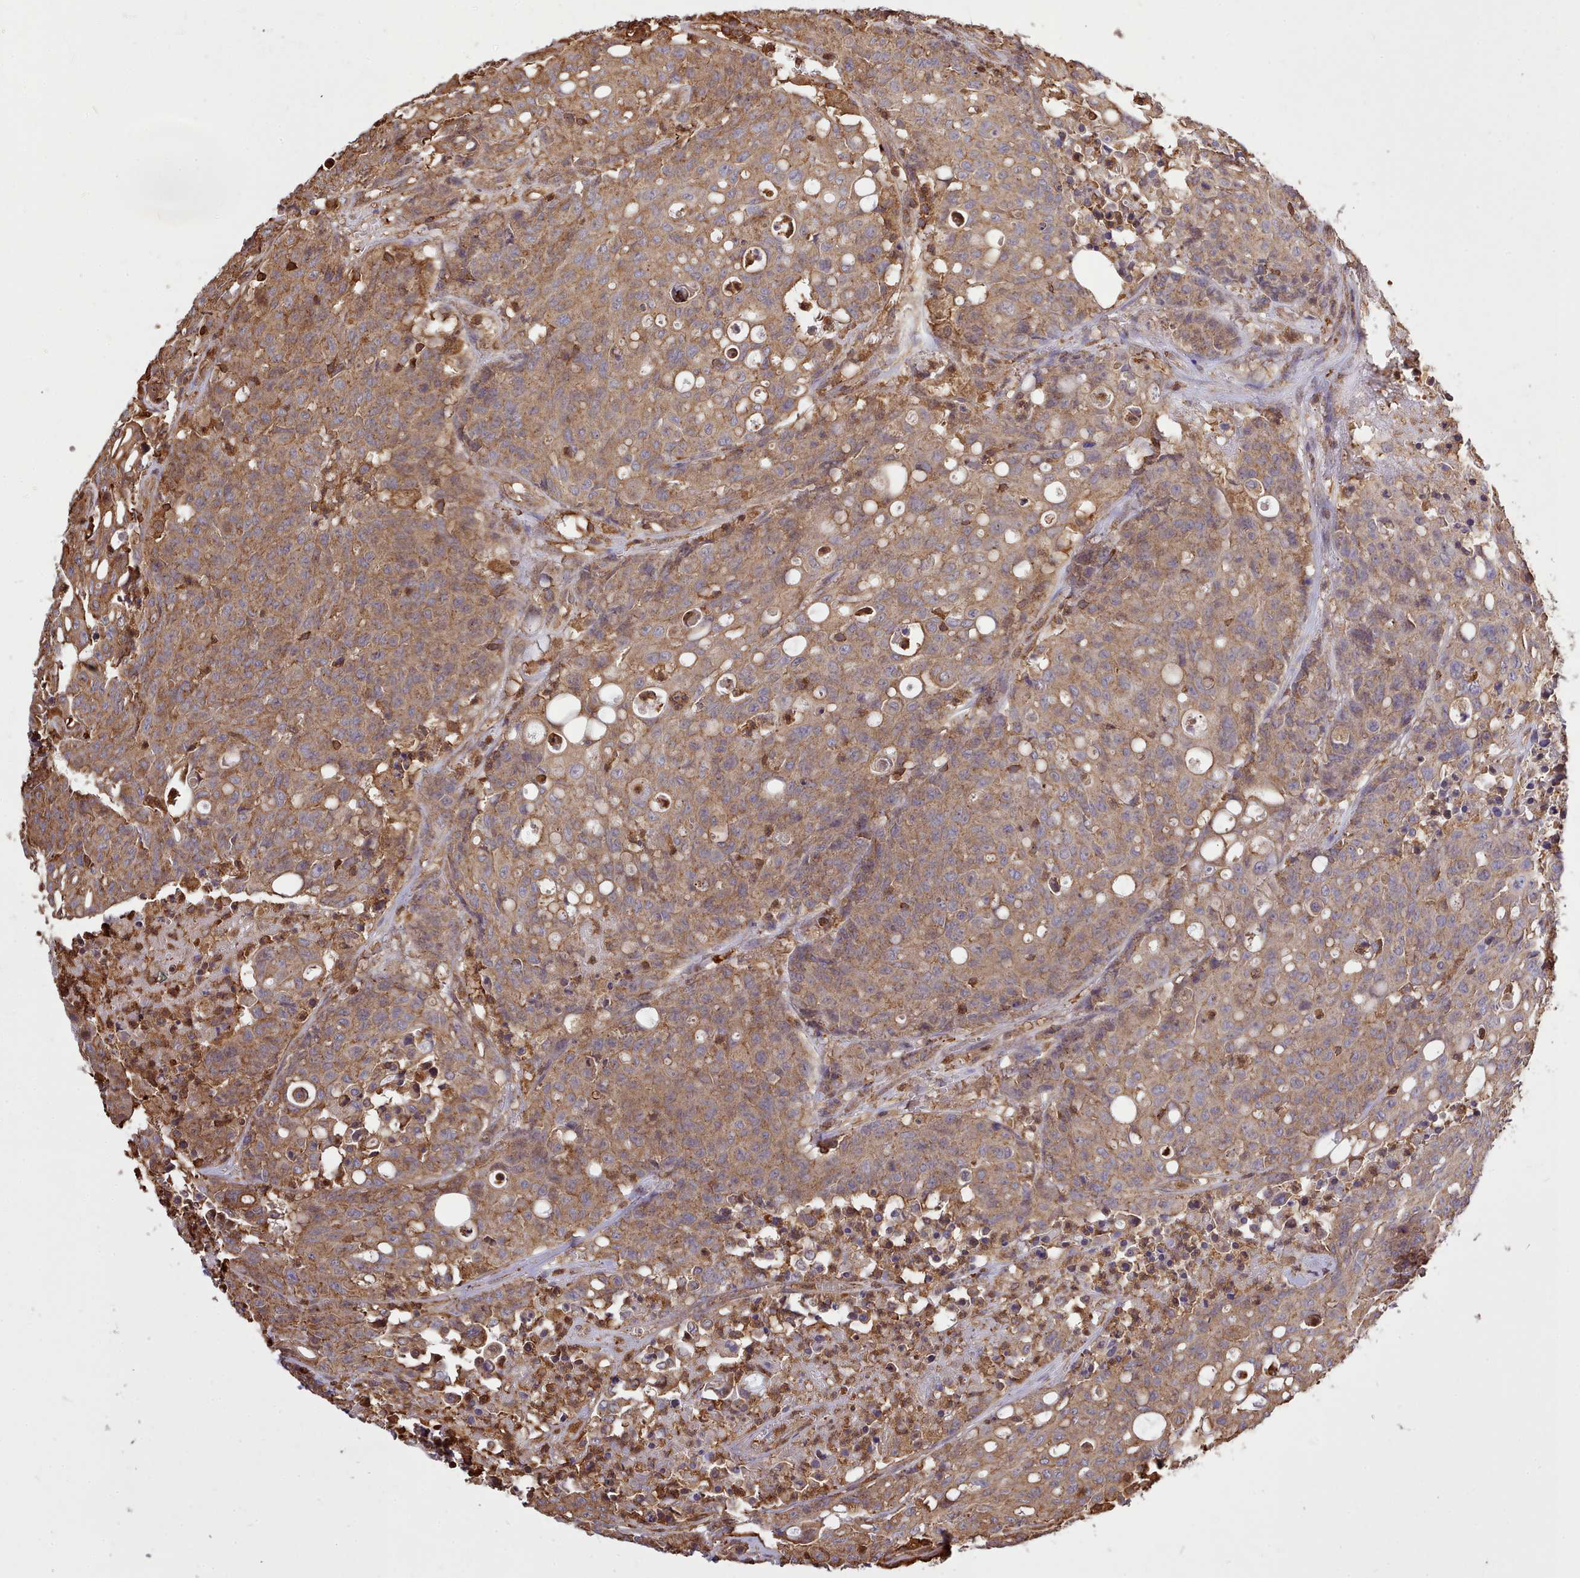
{"staining": {"intensity": "moderate", "quantity": ">75%", "location": "cytoplasmic/membranous"}, "tissue": "colorectal cancer", "cell_type": "Tumor cells", "image_type": "cancer", "snomed": [{"axis": "morphology", "description": "Adenocarcinoma, NOS"}, {"axis": "topography", "description": "Colon"}], "caption": "An image of colorectal adenocarcinoma stained for a protein displays moderate cytoplasmic/membranous brown staining in tumor cells.", "gene": "CAPZA1", "patient": {"sex": "male", "age": 51}}